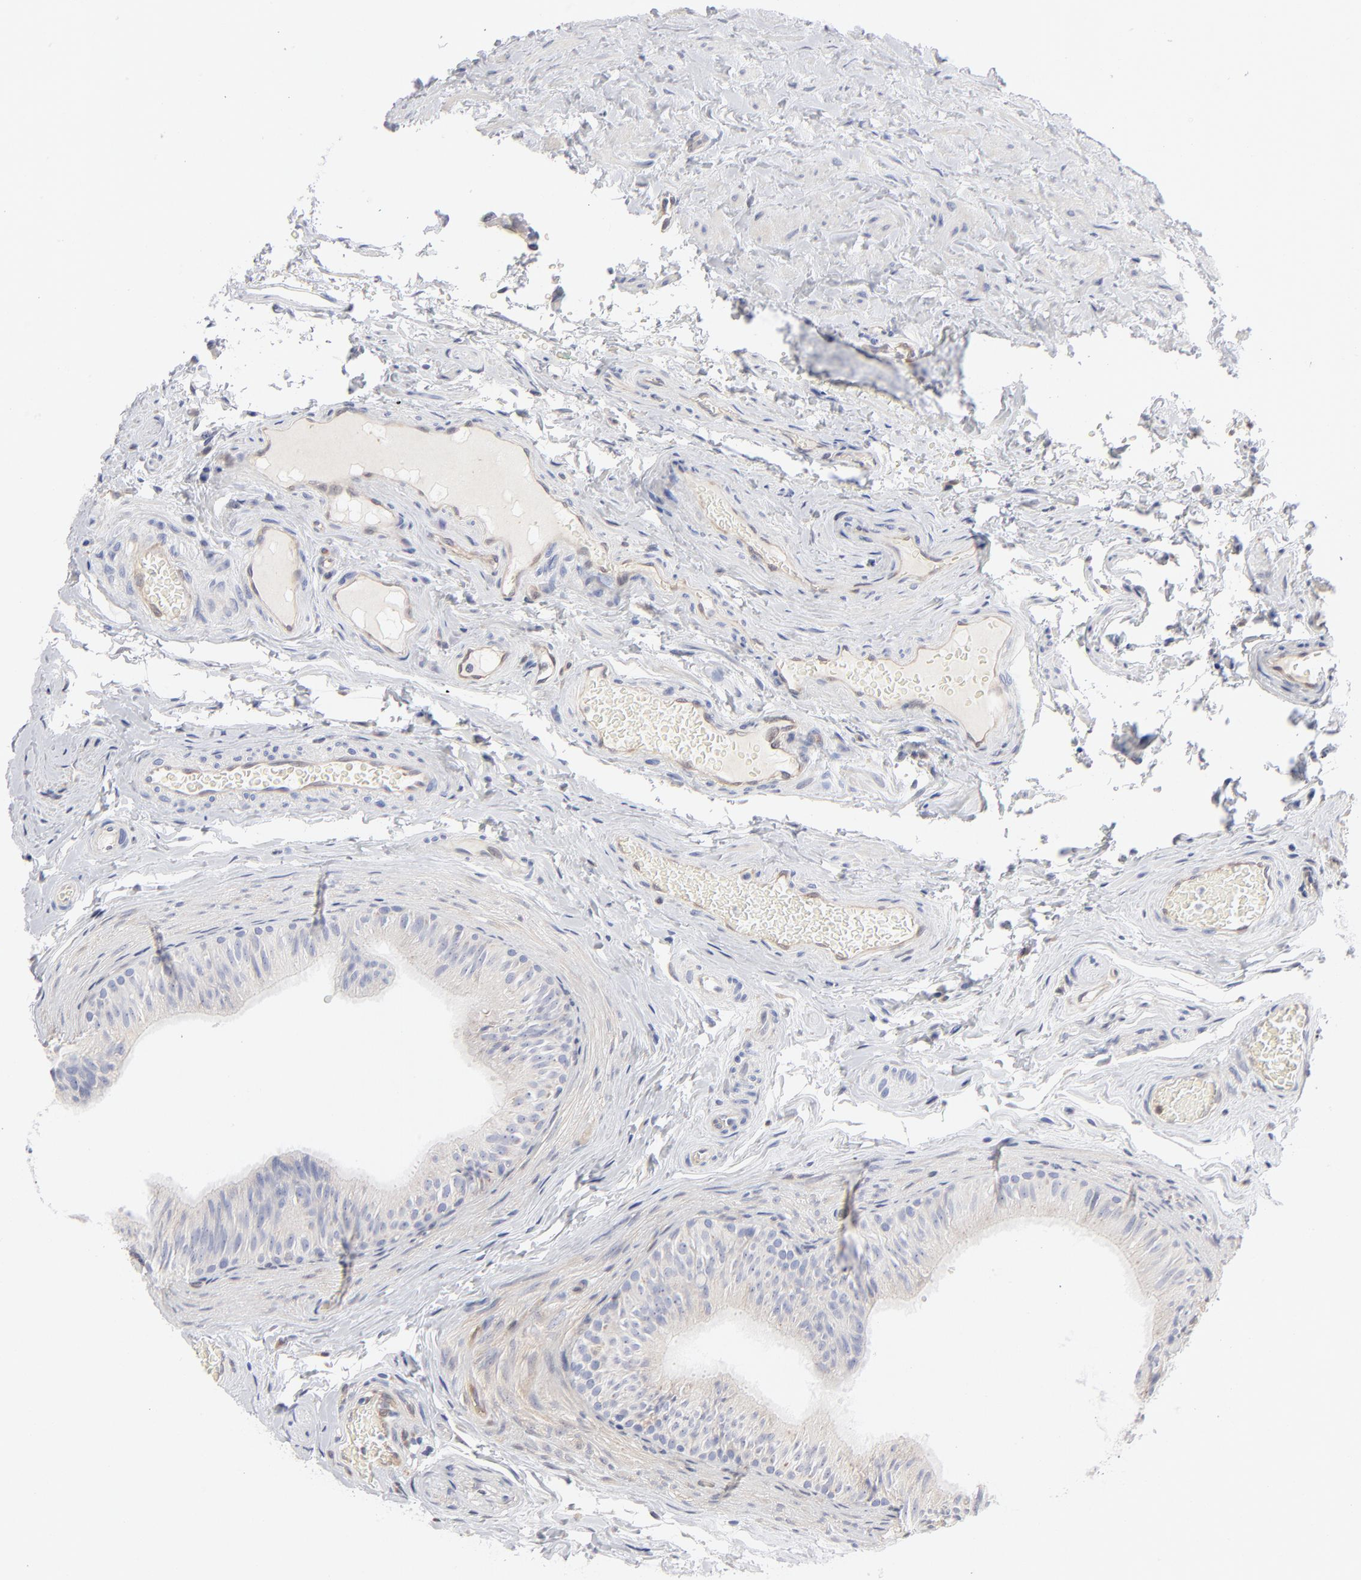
{"staining": {"intensity": "negative", "quantity": "none", "location": "none"}, "tissue": "epididymis", "cell_type": "Glandular cells", "image_type": "normal", "snomed": [{"axis": "morphology", "description": "Normal tissue, NOS"}, {"axis": "topography", "description": "Testis"}, {"axis": "topography", "description": "Epididymis"}], "caption": "Image shows no significant protein staining in glandular cells of unremarkable epididymis.", "gene": "ARRB1", "patient": {"sex": "male", "age": 36}}